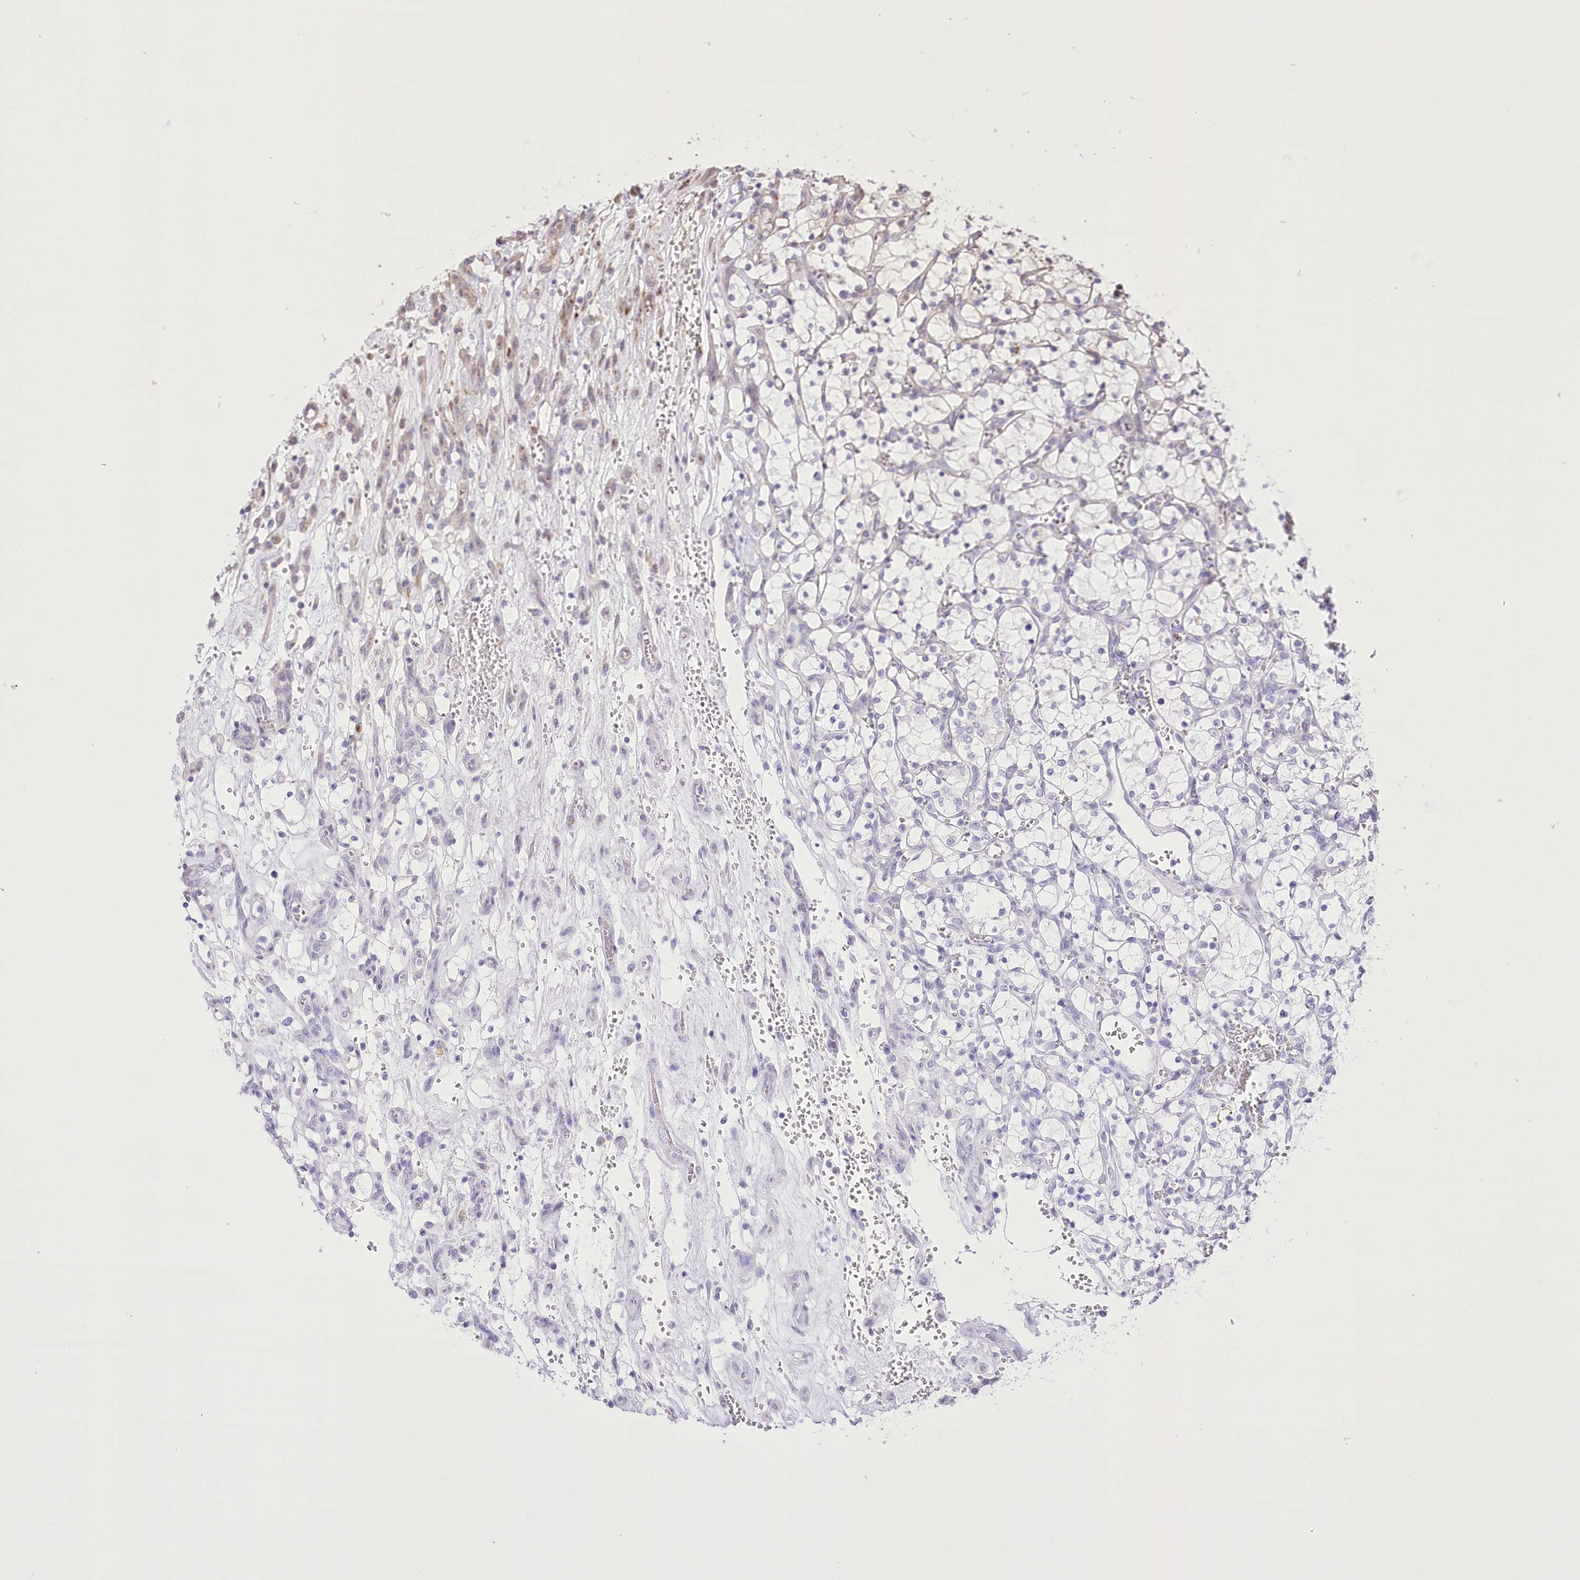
{"staining": {"intensity": "negative", "quantity": "none", "location": "none"}, "tissue": "renal cancer", "cell_type": "Tumor cells", "image_type": "cancer", "snomed": [{"axis": "morphology", "description": "Adenocarcinoma, NOS"}, {"axis": "topography", "description": "Kidney"}], "caption": "This is a micrograph of immunohistochemistry staining of renal cancer, which shows no positivity in tumor cells.", "gene": "RNF24", "patient": {"sex": "female", "age": 69}}